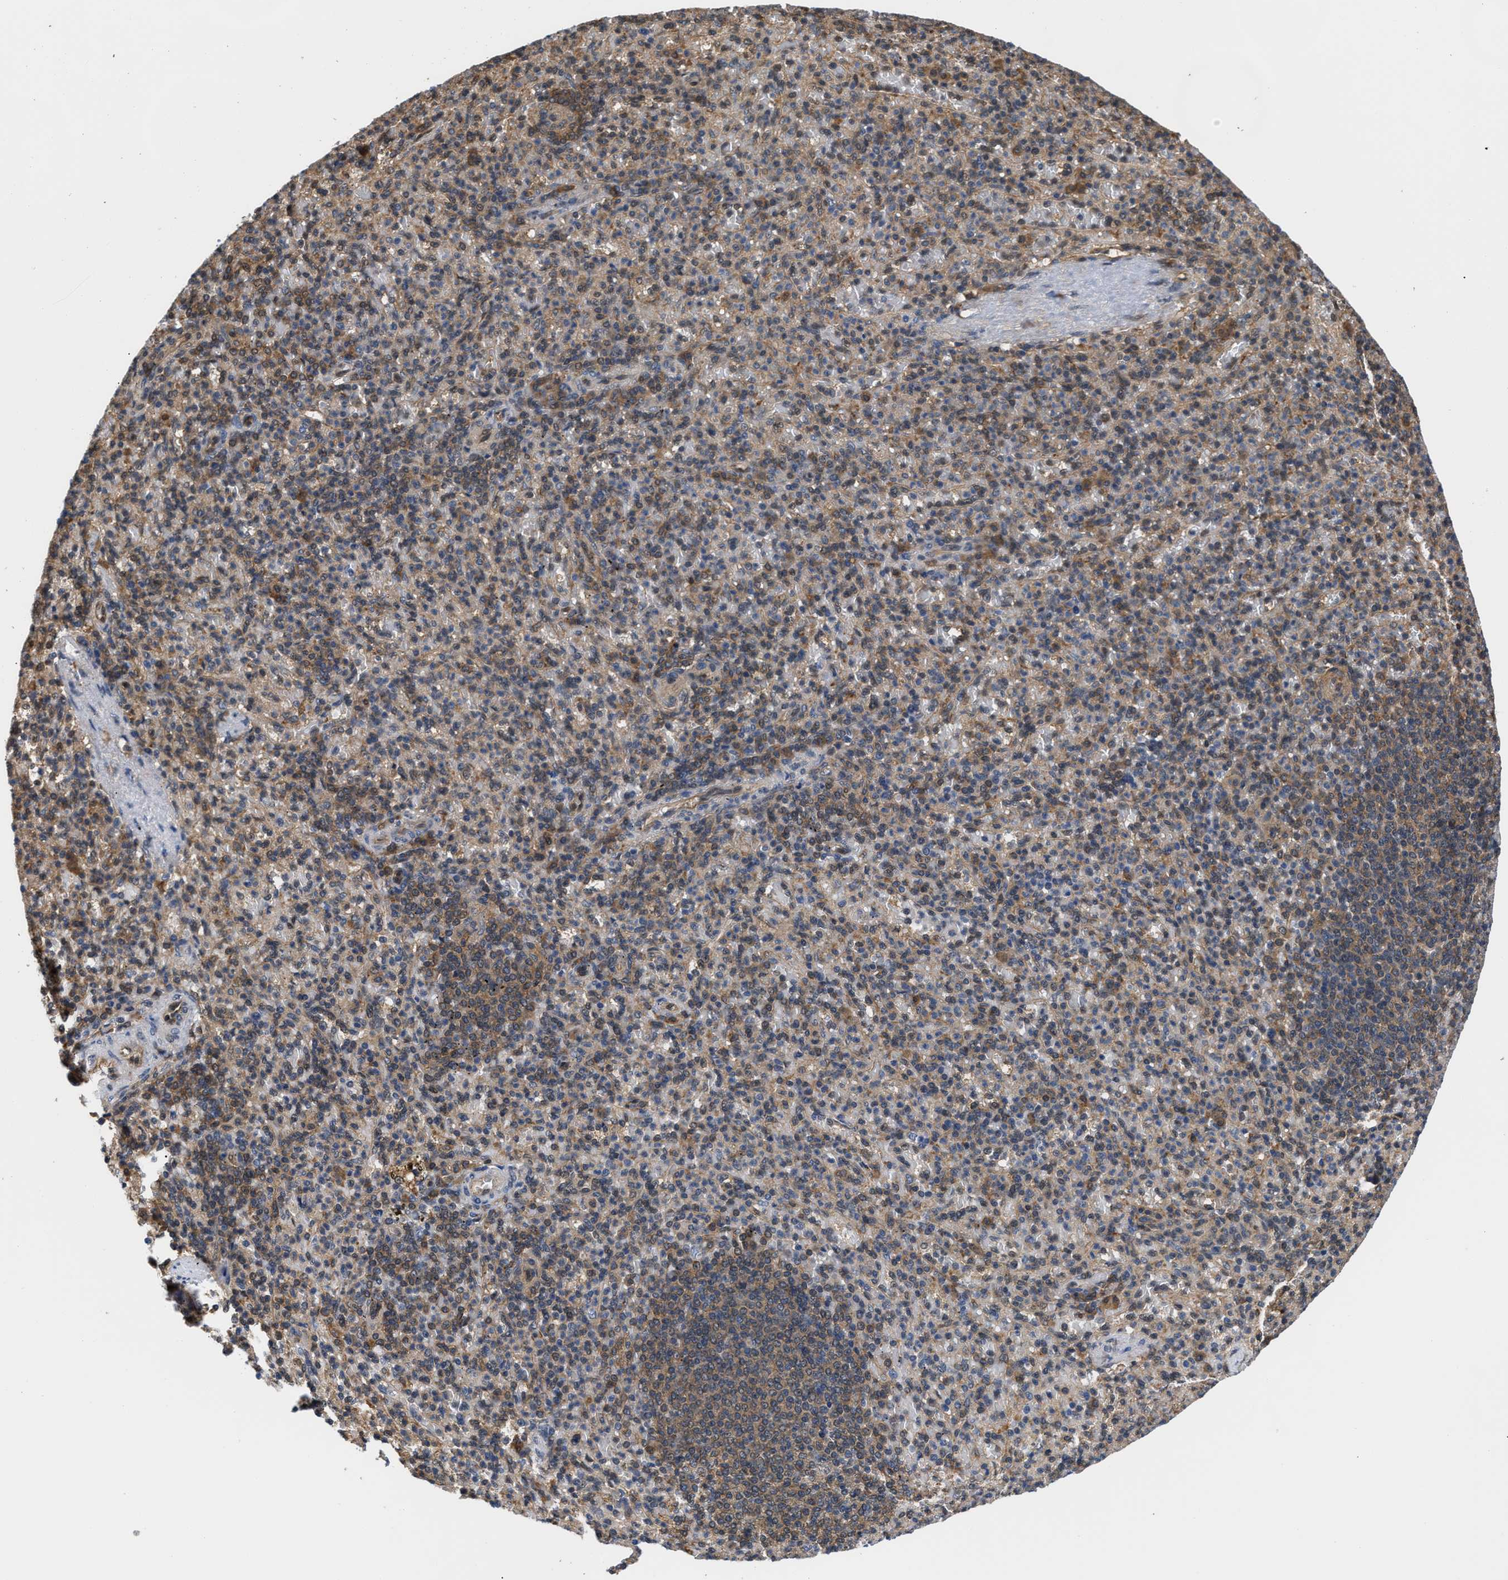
{"staining": {"intensity": "moderate", "quantity": "<25%", "location": "cytoplasmic/membranous"}, "tissue": "spleen", "cell_type": "Cells in red pulp", "image_type": "normal", "snomed": [{"axis": "morphology", "description": "Normal tissue, NOS"}, {"axis": "topography", "description": "Spleen"}], "caption": "An image showing moderate cytoplasmic/membranous staining in approximately <25% of cells in red pulp in benign spleen, as visualized by brown immunohistochemical staining.", "gene": "SCAI", "patient": {"sex": "female", "age": 74}}